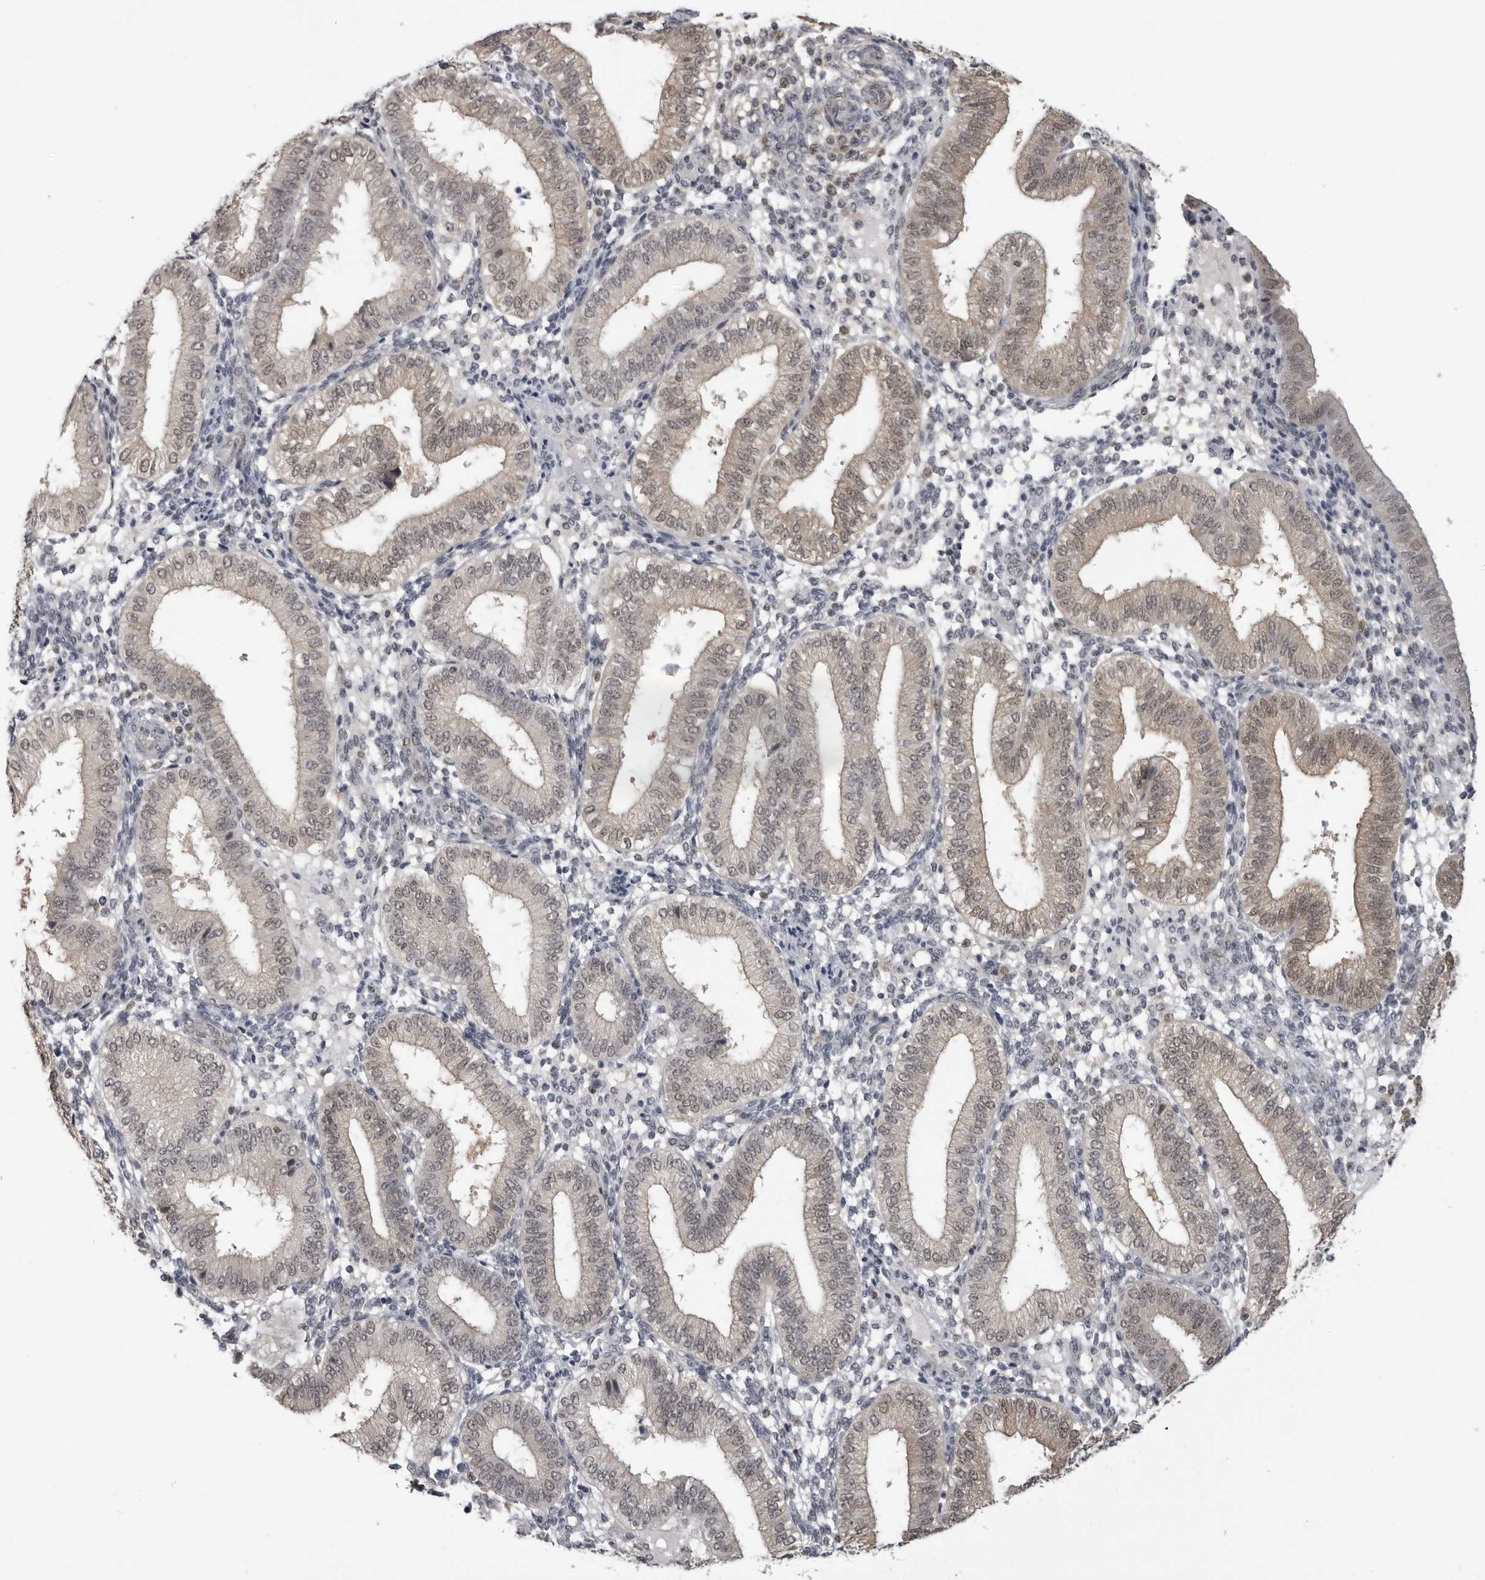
{"staining": {"intensity": "negative", "quantity": "none", "location": "none"}, "tissue": "endometrium", "cell_type": "Cells in endometrial stroma", "image_type": "normal", "snomed": [{"axis": "morphology", "description": "Normal tissue, NOS"}, {"axis": "topography", "description": "Endometrium"}], "caption": "A micrograph of human endometrium is negative for staining in cells in endometrial stroma.", "gene": "PDCL3", "patient": {"sex": "female", "age": 39}}